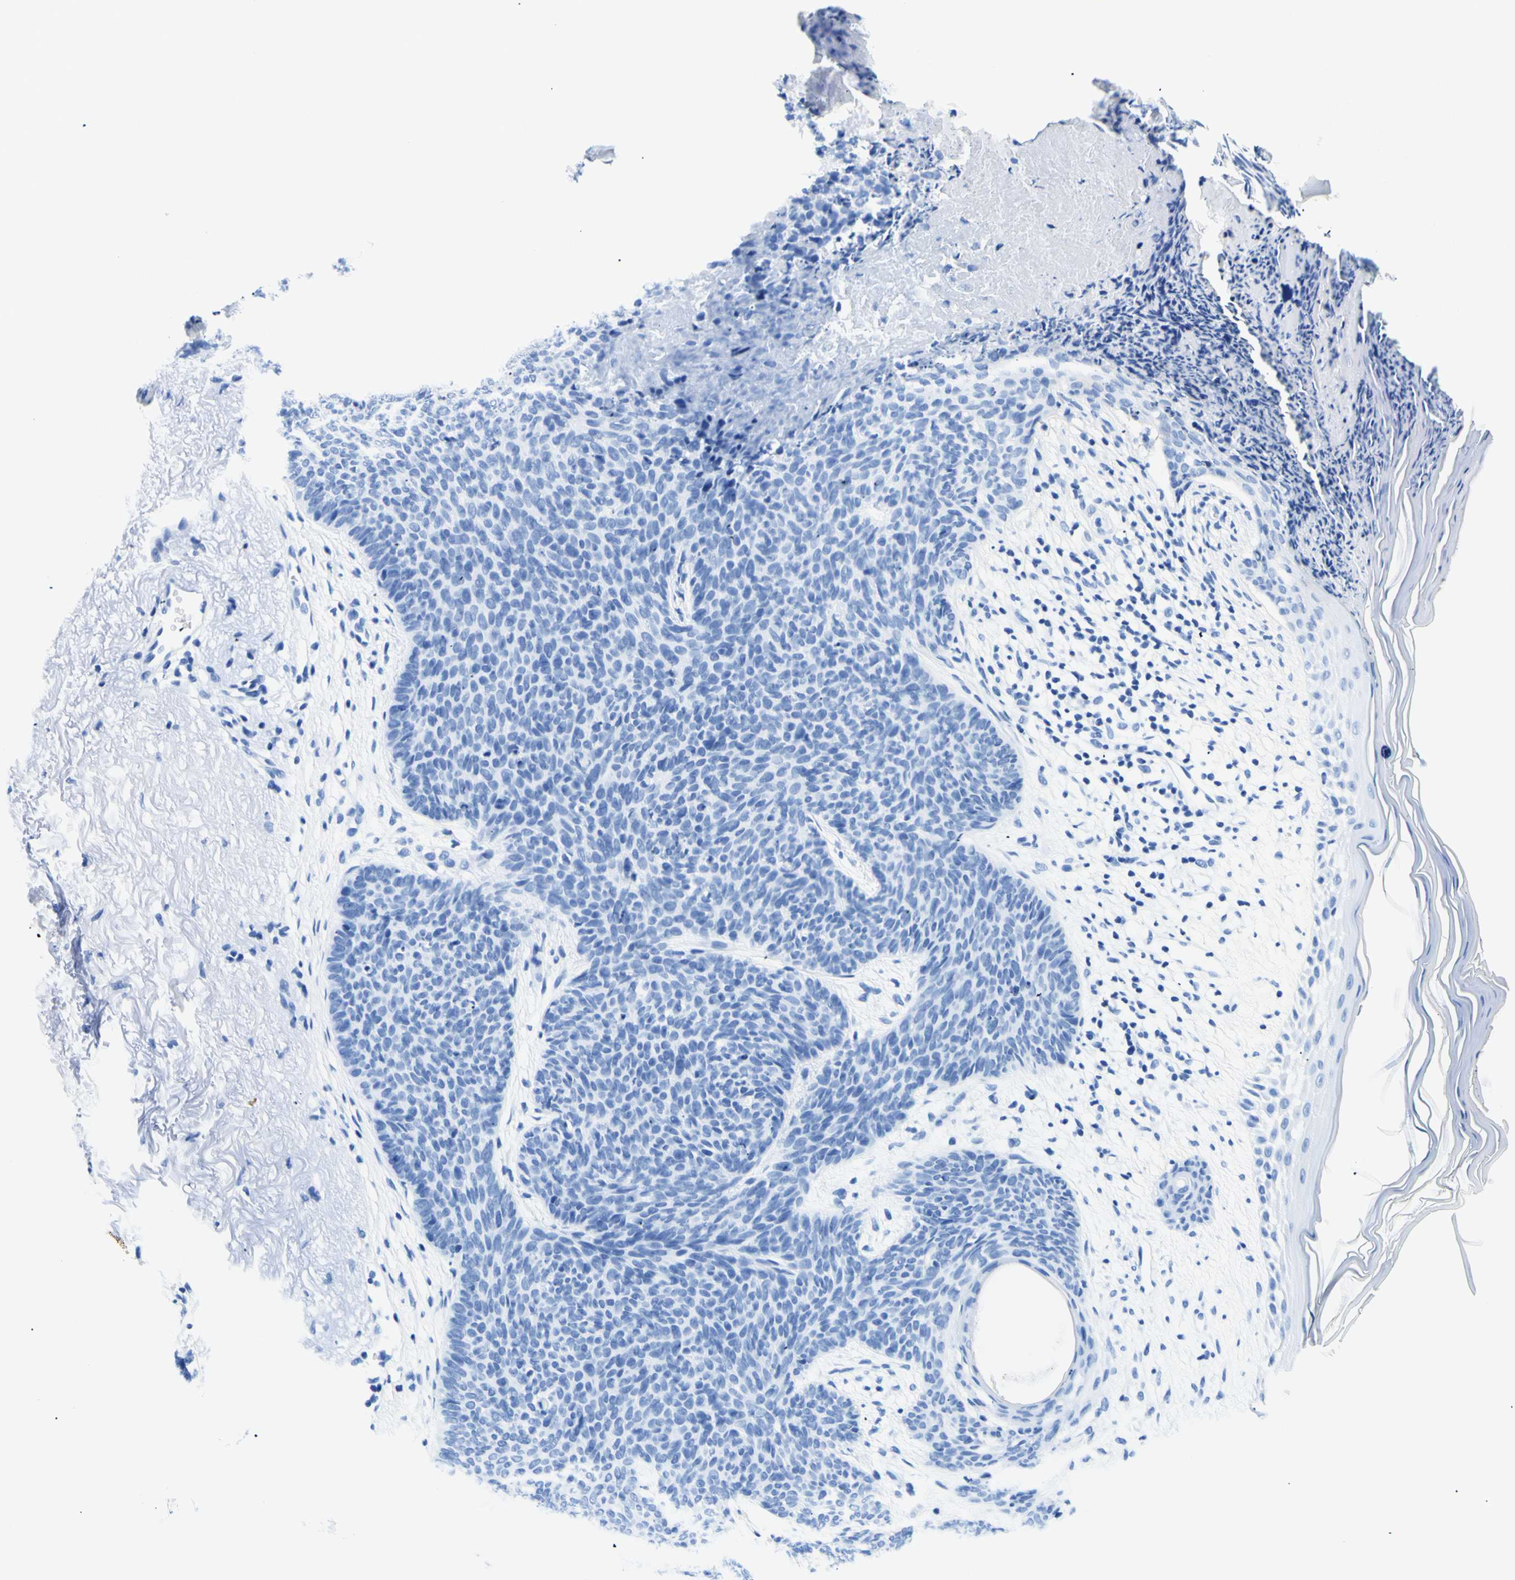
{"staining": {"intensity": "negative", "quantity": "none", "location": "none"}, "tissue": "skin cancer", "cell_type": "Tumor cells", "image_type": "cancer", "snomed": [{"axis": "morphology", "description": "Normal tissue, NOS"}, {"axis": "morphology", "description": "Basal cell carcinoma"}, {"axis": "topography", "description": "Skin"}], "caption": "This is a photomicrograph of immunohistochemistry (IHC) staining of skin cancer, which shows no positivity in tumor cells.", "gene": "MYH2", "patient": {"sex": "female", "age": 70}}